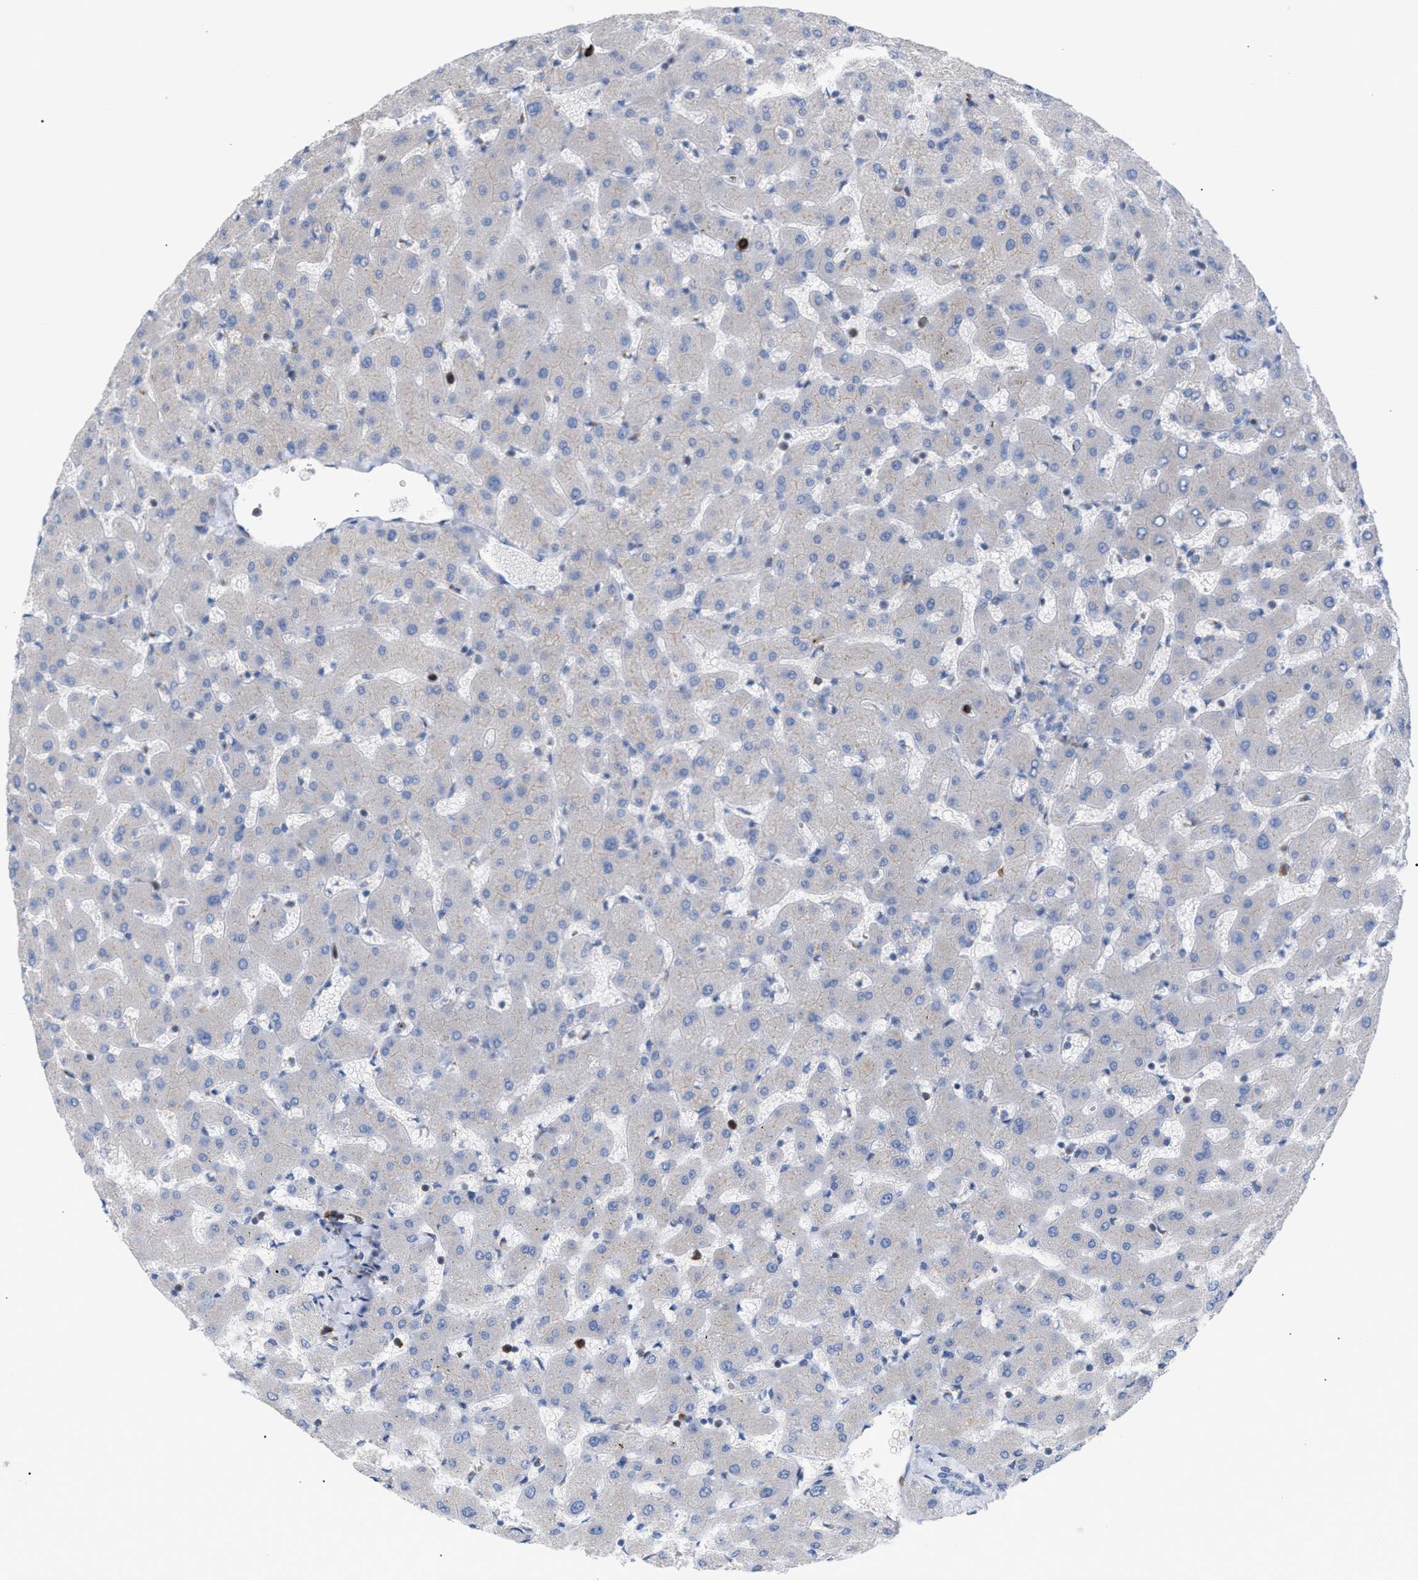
{"staining": {"intensity": "negative", "quantity": "none", "location": "none"}, "tissue": "liver", "cell_type": "Cholangiocytes", "image_type": "normal", "snomed": [{"axis": "morphology", "description": "Normal tissue, NOS"}, {"axis": "topography", "description": "Liver"}], "caption": "This is an IHC histopathology image of benign liver. There is no expression in cholangiocytes.", "gene": "TACC3", "patient": {"sex": "female", "age": 63}}